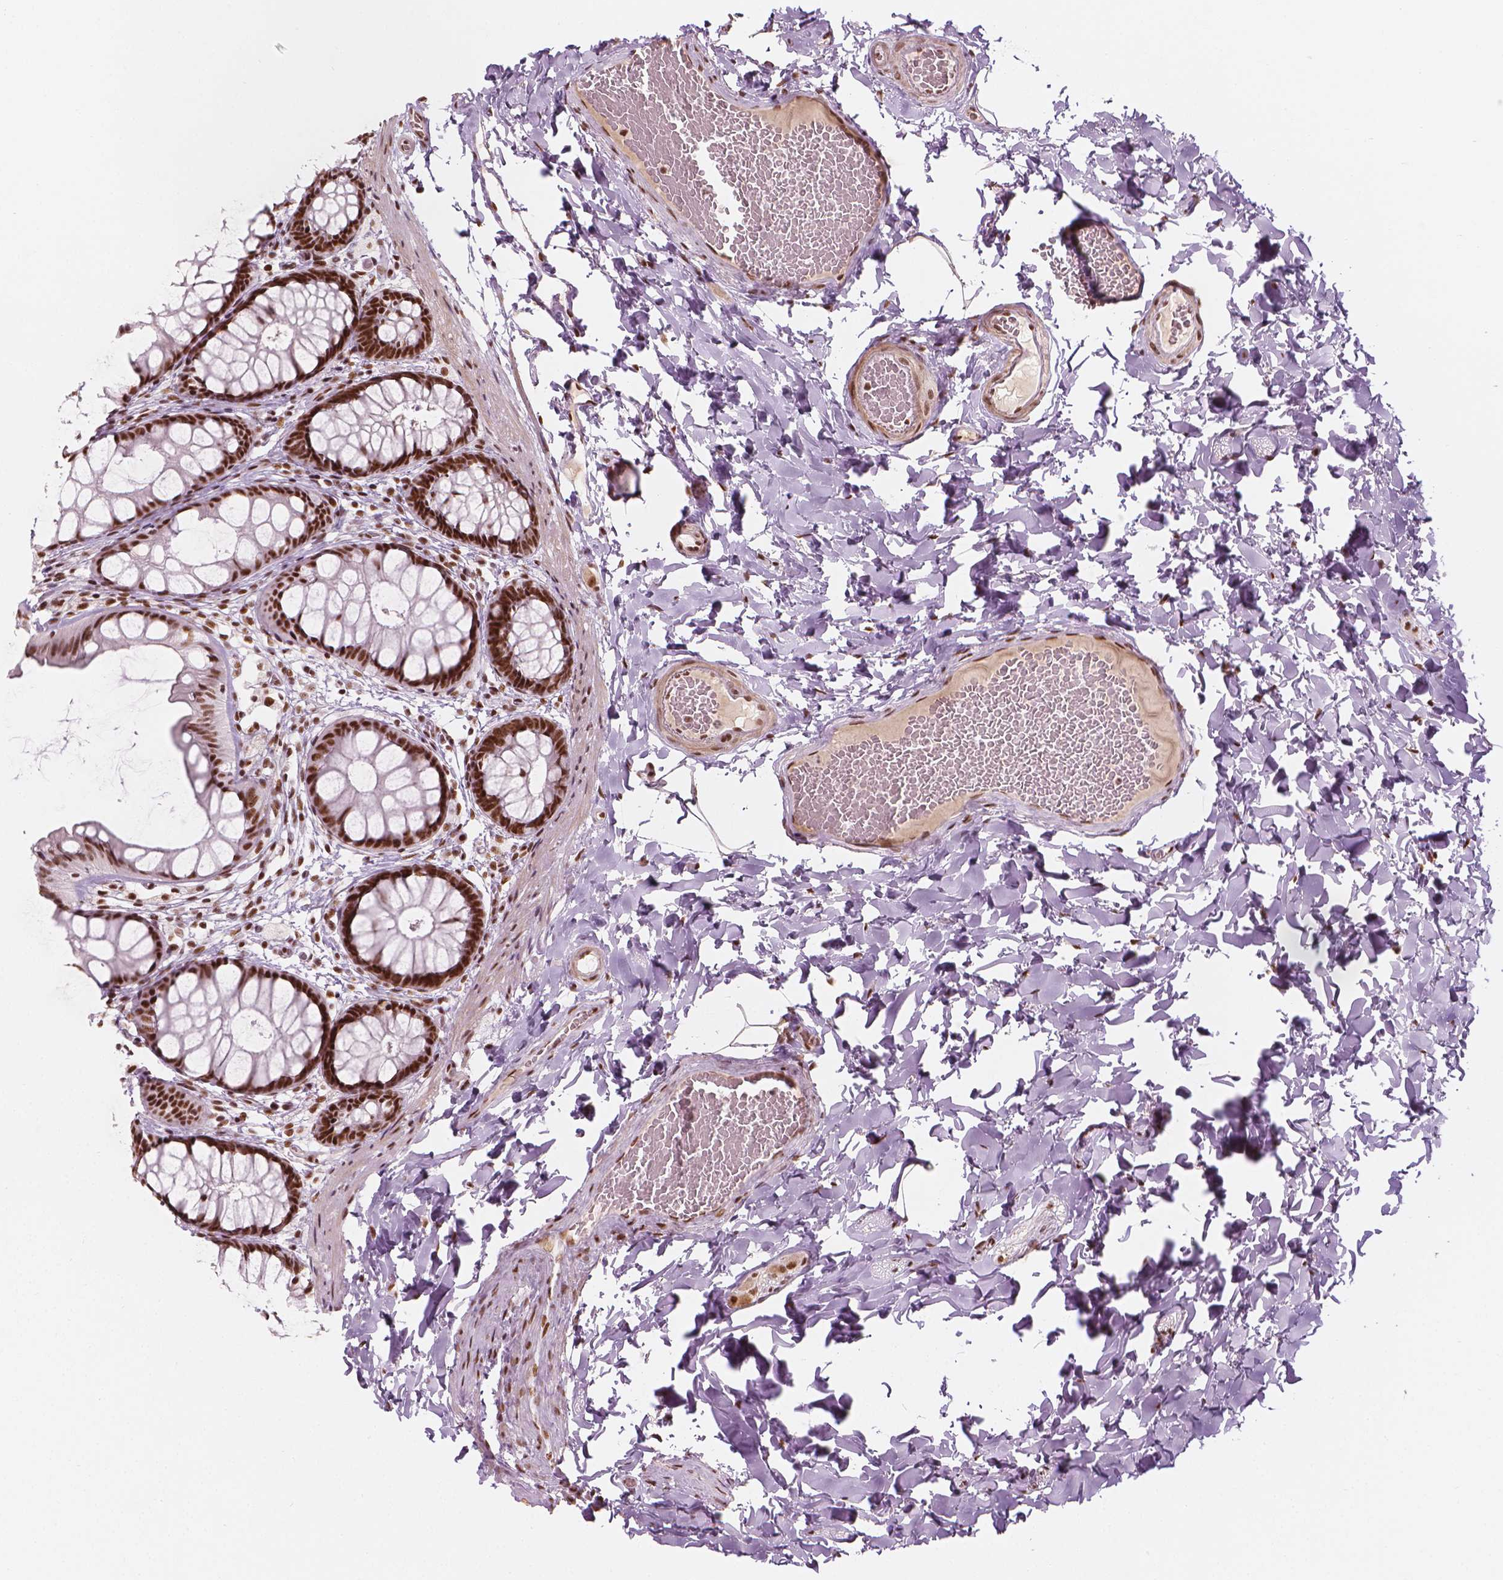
{"staining": {"intensity": "strong", "quantity": ">75%", "location": "nuclear"}, "tissue": "colon", "cell_type": "Endothelial cells", "image_type": "normal", "snomed": [{"axis": "morphology", "description": "Normal tissue, NOS"}, {"axis": "topography", "description": "Colon"}], "caption": "A high amount of strong nuclear expression is identified in approximately >75% of endothelial cells in unremarkable colon. (DAB = brown stain, brightfield microscopy at high magnification).", "gene": "ELF2", "patient": {"sex": "male", "age": 47}}